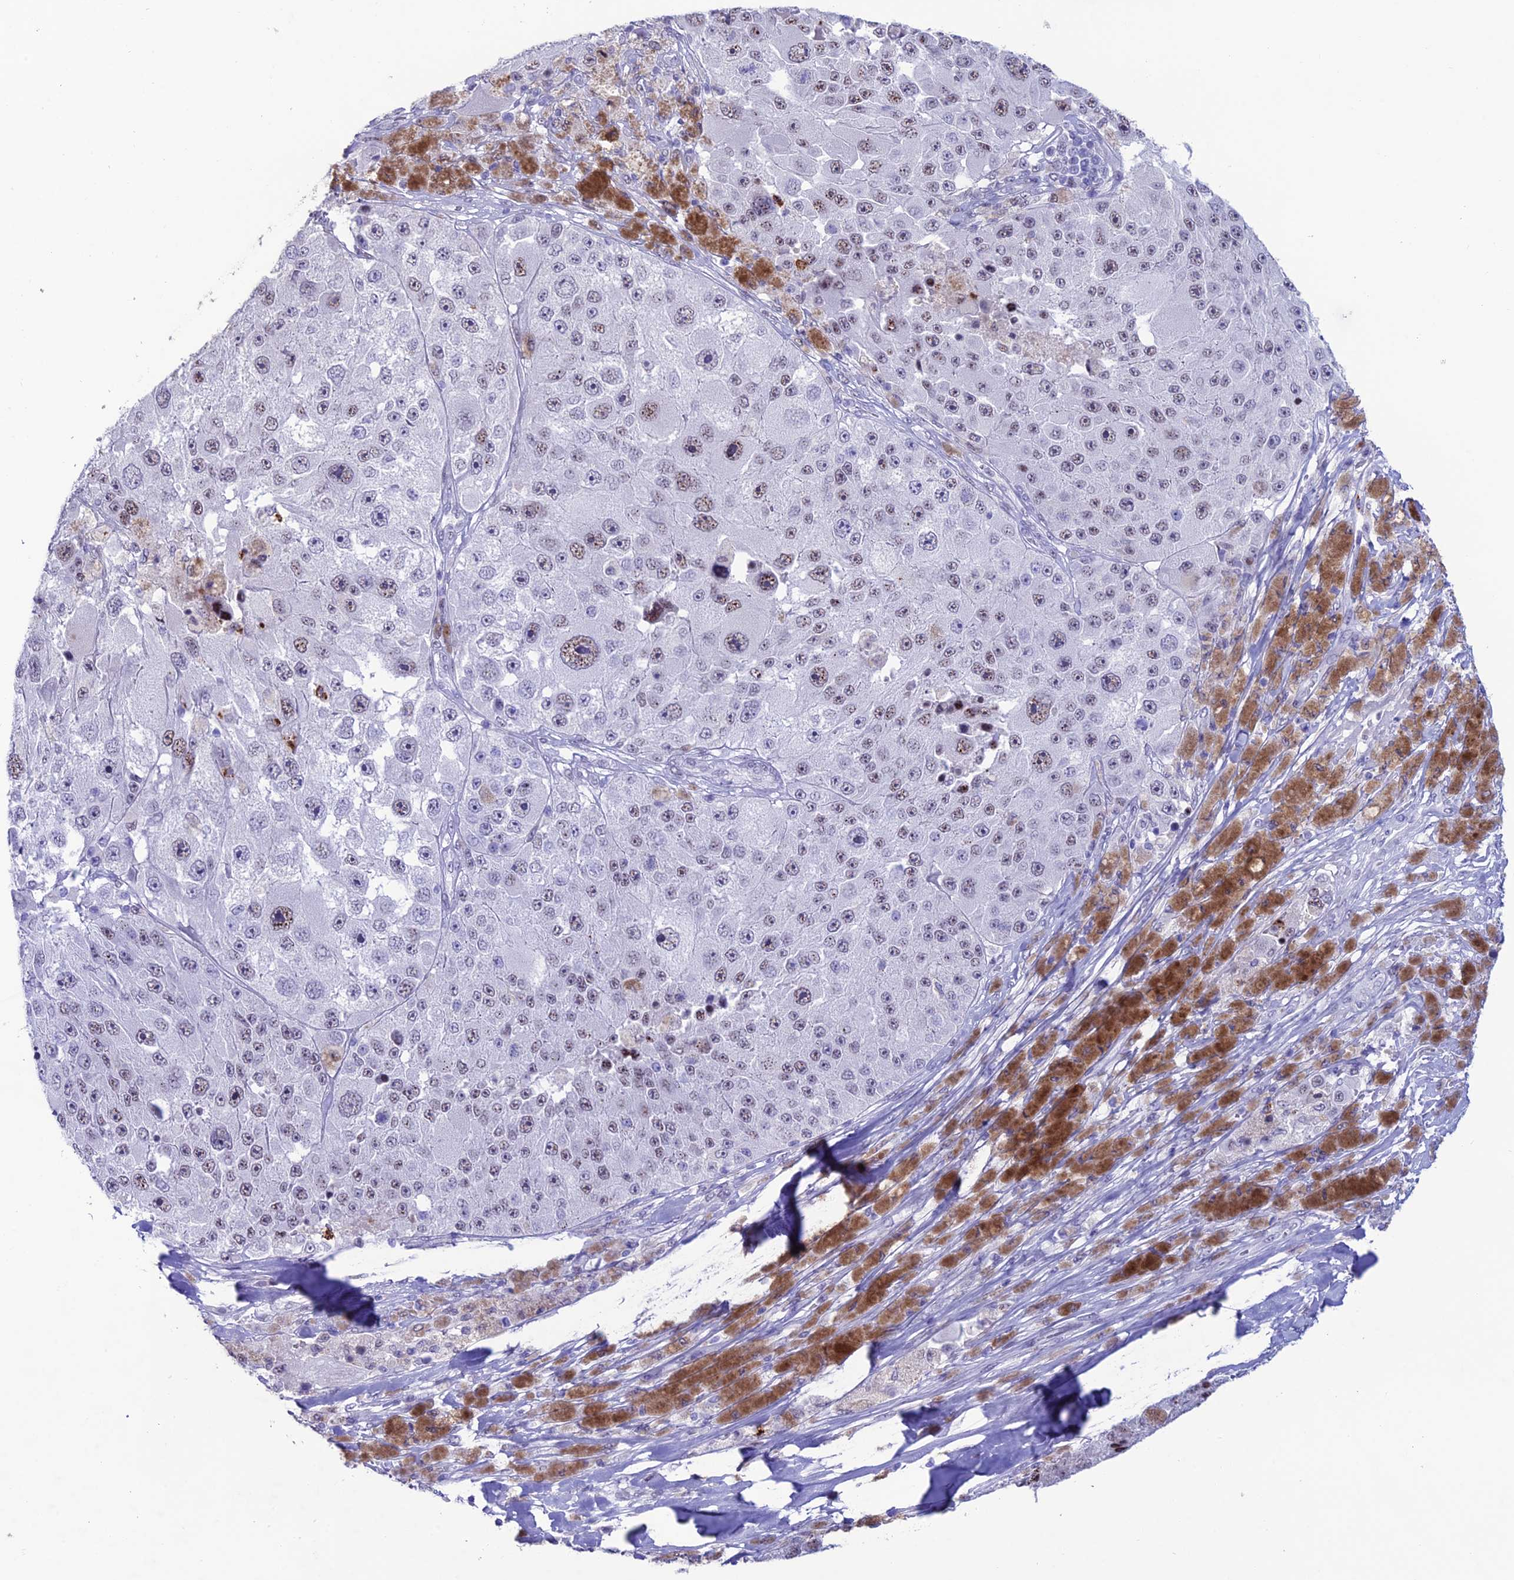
{"staining": {"intensity": "weak", "quantity": "25%-75%", "location": "nuclear"}, "tissue": "melanoma", "cell_type": "Tumor cells", "image_type": "cancer", "snomed": [{"axis": "morphology", "description": "Malignant melanoma, Metastatic site"}, {"axis": "topography", "description": "Lymph node"}], "caption": "Weak nuclear staining is appreciated in about 25%-75% of tumor cells in malignant melanoma (metastatic site).", "gene": "MFSD2B", "patient": {"sex": "male", "age": 62}}